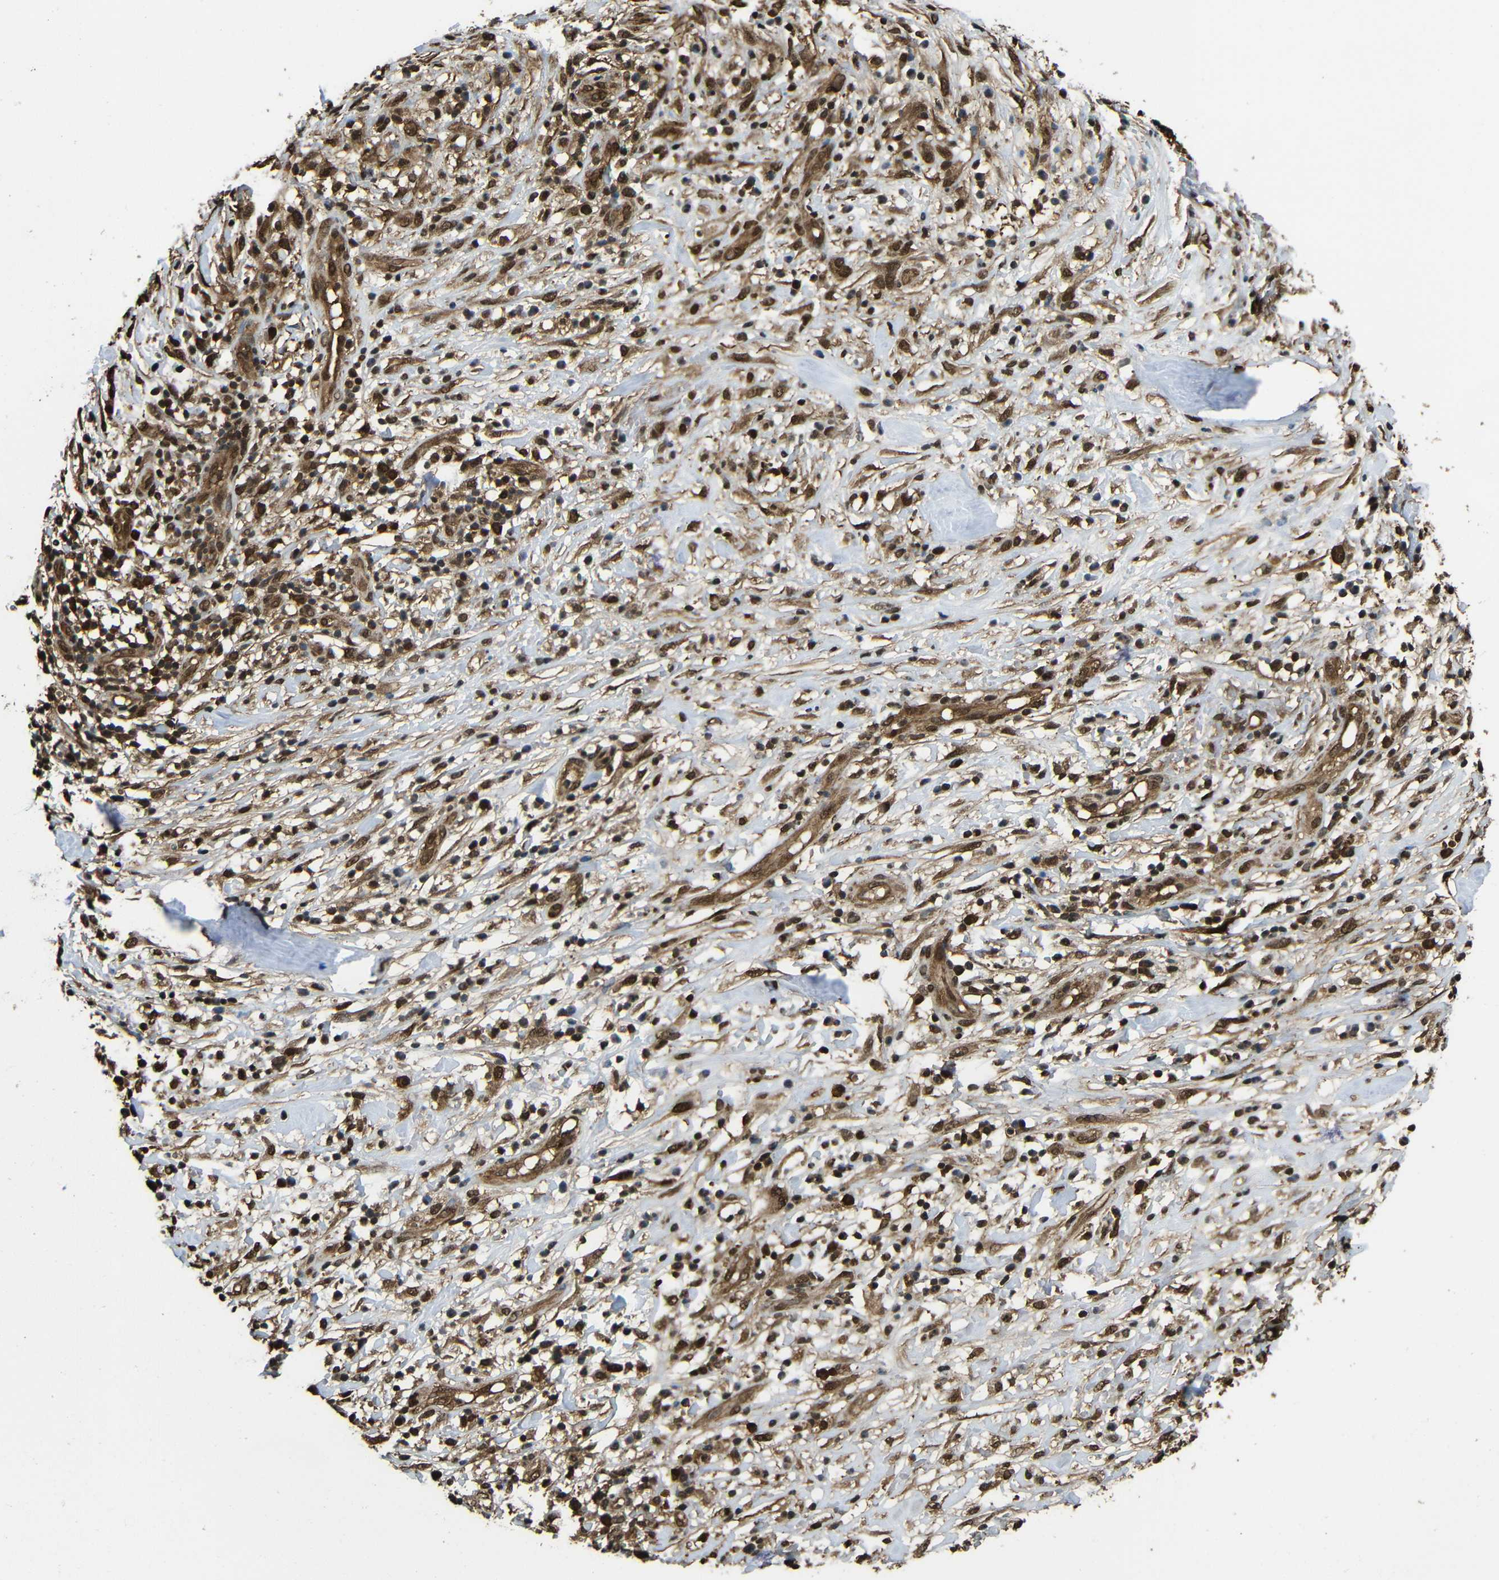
{"staining": {"intensity": "moderate", "quantity": ">75%", "location": "cytoplasmic/membranous,nuclear"}, "tissue": "melanoma", "cell_type": "Tumor cells", "image_type": "cancer", "snomed": [{"axis": "morphology", "description": "Necrosis, NOS"}, {"axis": "morphology", "description": "Malignant melanoma, NOS"}, {"axis": "topography", "description": "Skin"}], "caption": "IHC photomicrograph of human melanoma stained for a protein (brown), which reveals medium levels of moderate cytoplasmic/membranous and nuclear staining in approximately >75% of tumor cells.", "gene": "VCP", "patient": {"sex": "female", "age": 87}}